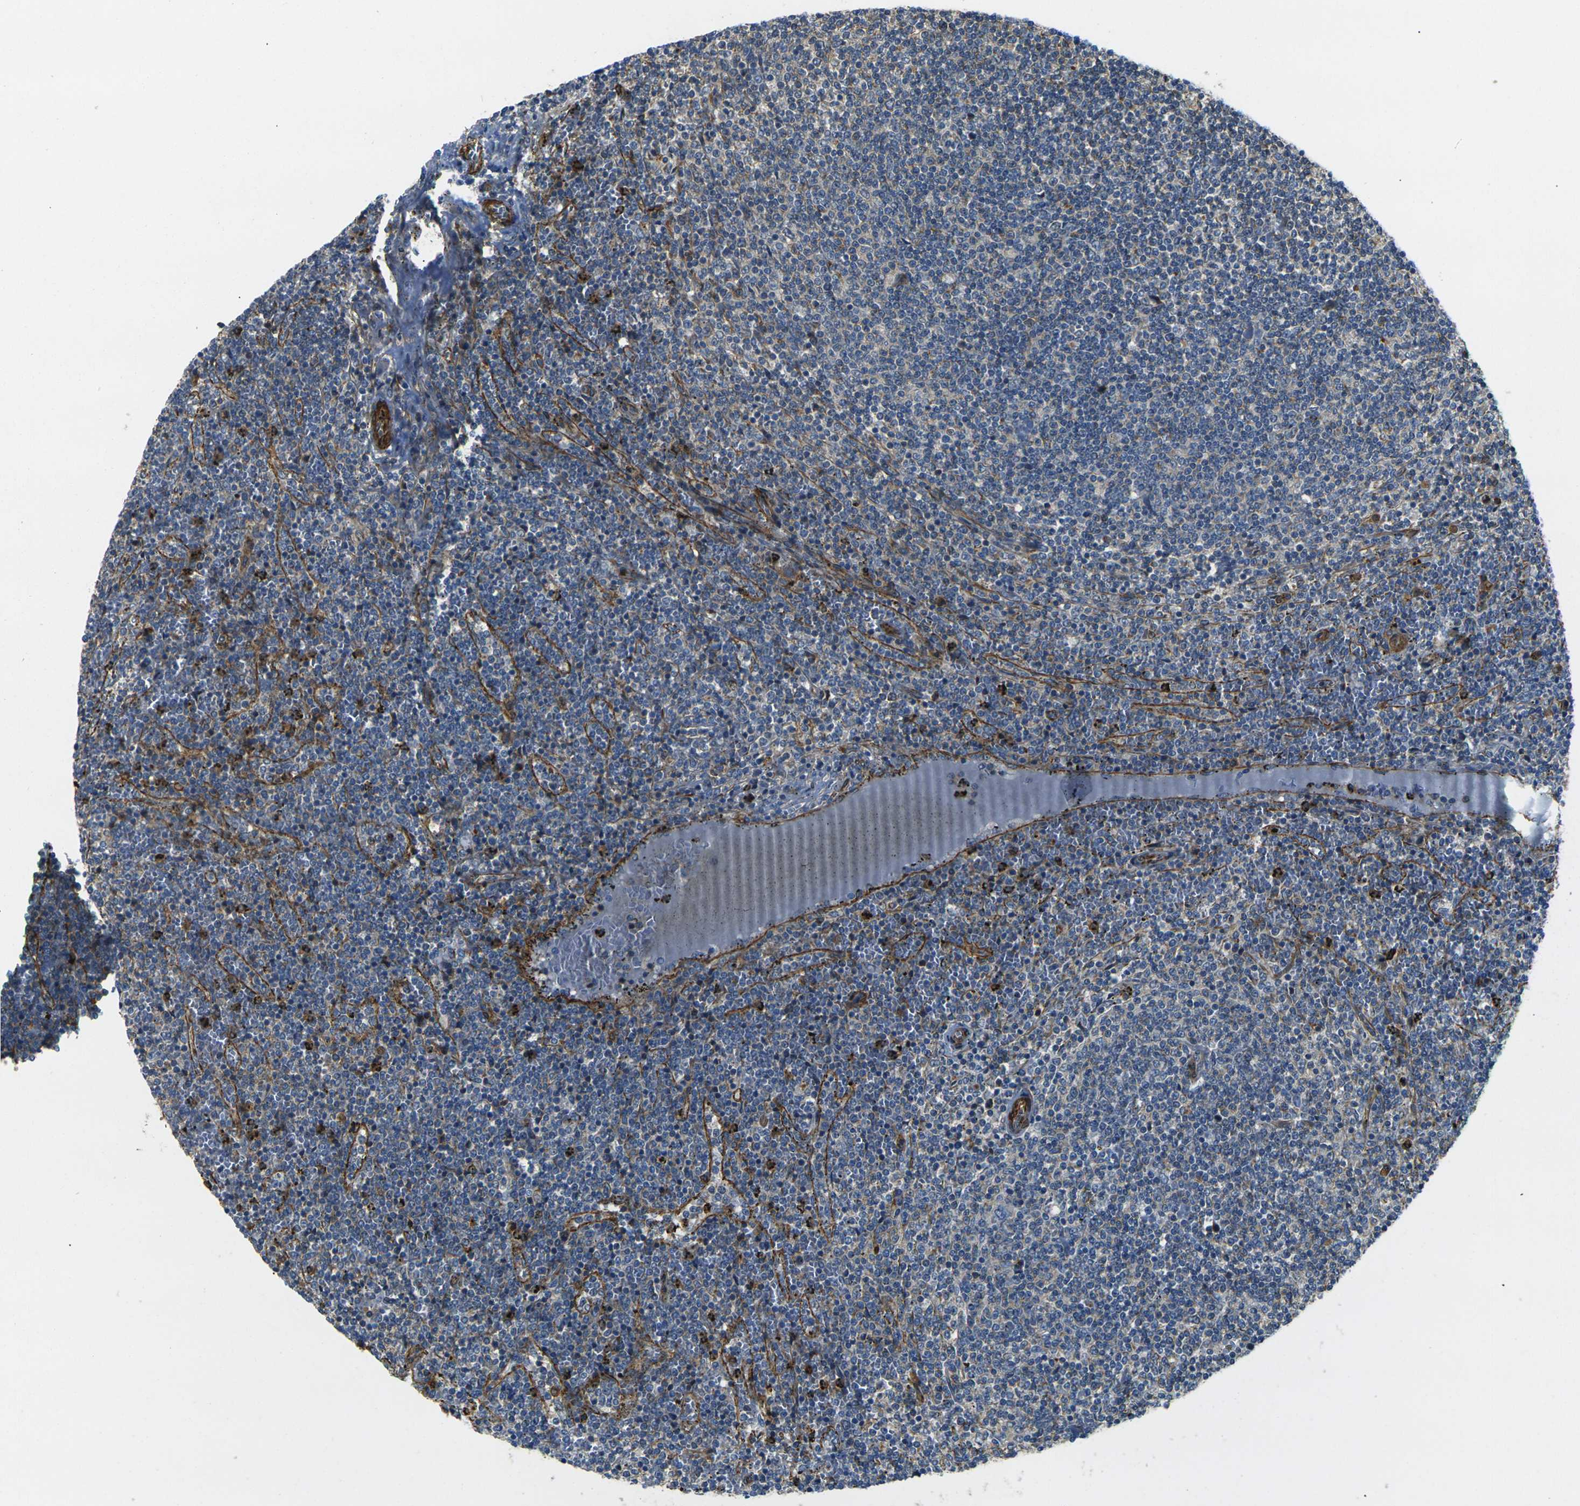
{"staining": {"intensity": "negative", "quantity": "none", "location": "none"}, "tissue": "lymphoma", "cell_type": "Tumor cells", "image_type": "cancer", "snomed": [{"axis": "morphology", "description": "Malignant lymphoma, non-Hodgkin's type, Low grade"}, {"axis": "topography", "description": "Spleen"}], "caption": "A high-resolution photomicrograph shows IHC staining of low-grade malignant lymphoma, non-Hodgkin's type, which exhibits no significant staining in tumor cells.", "gene": "EPHA7", "patient": {"sex": "female", "age": 50}}